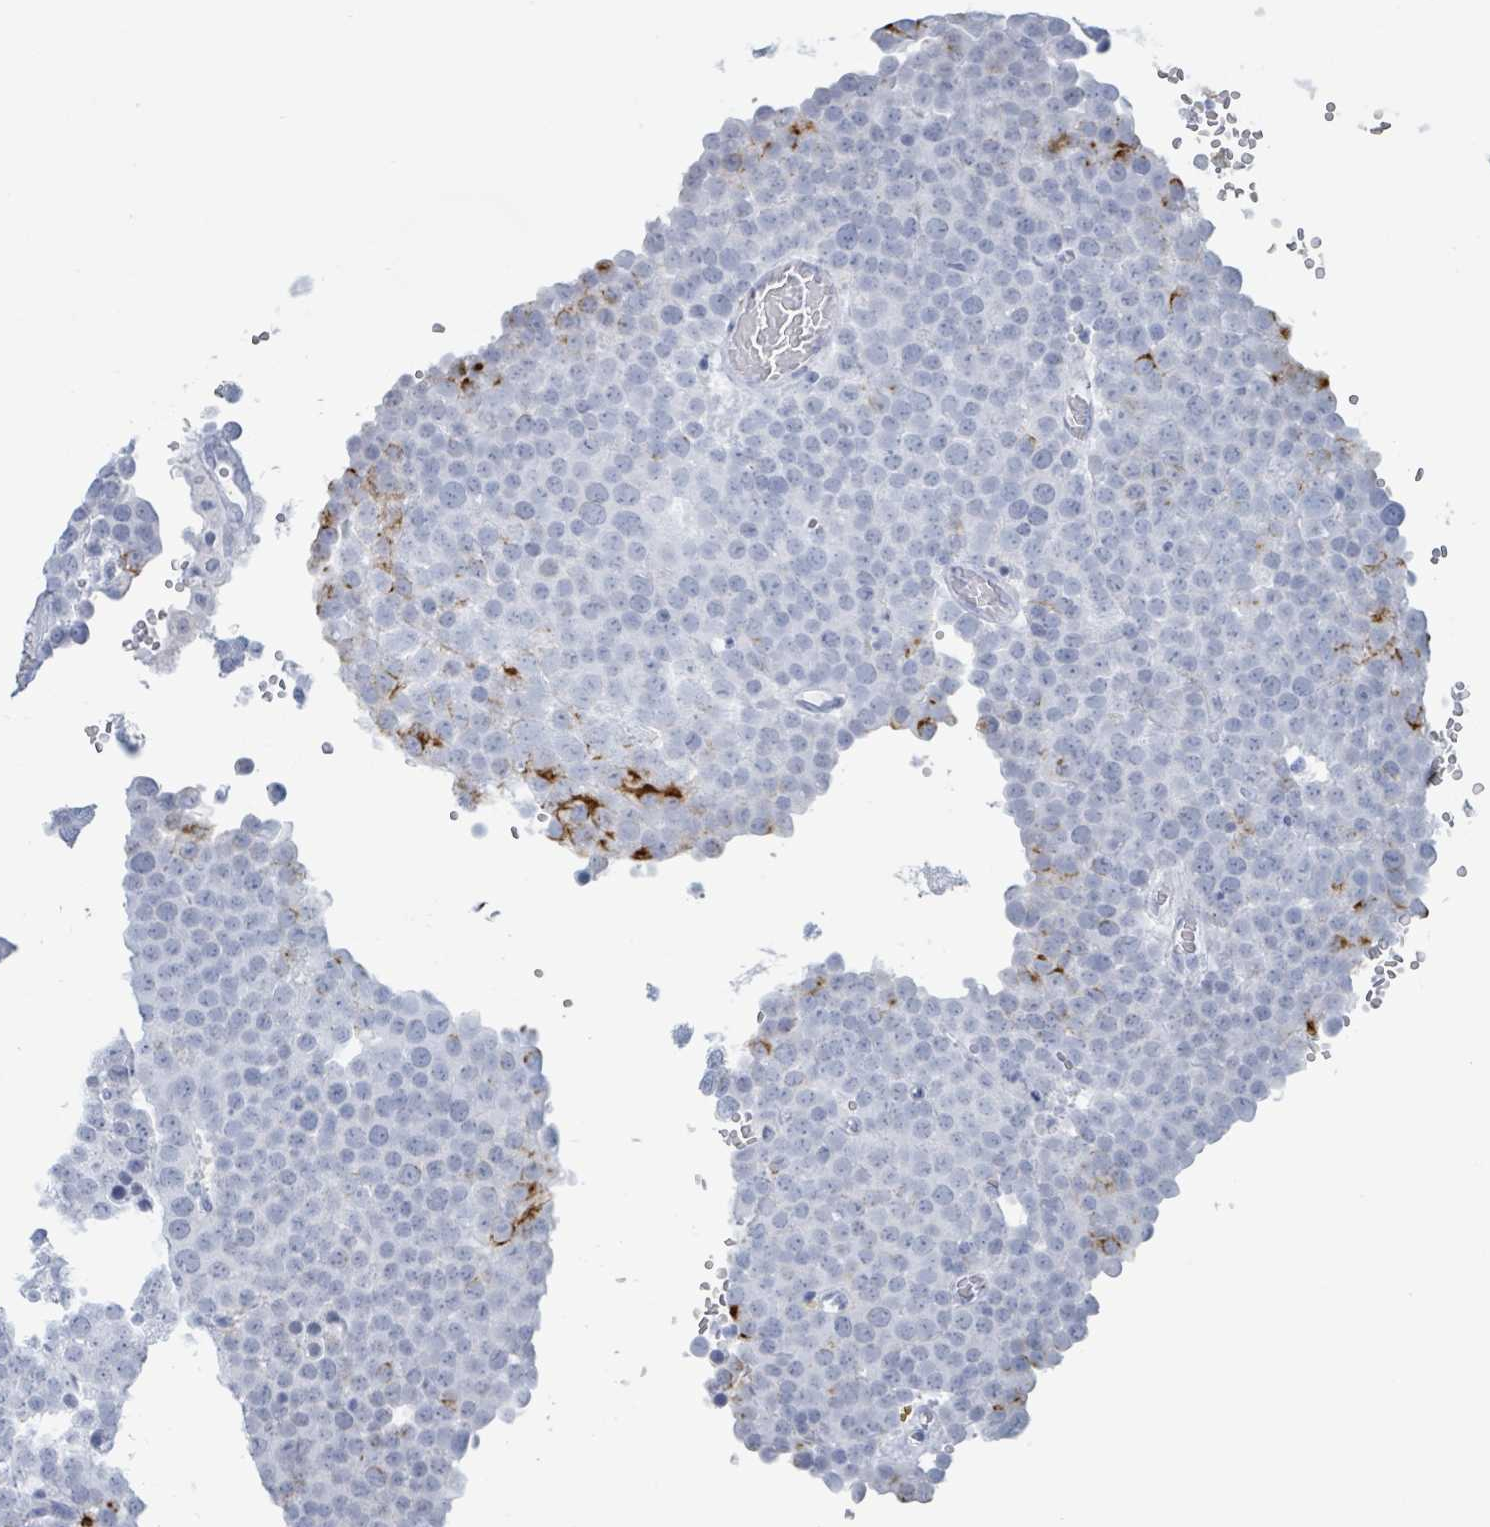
{"staining": {"intensity": "negative", "quantity": "none", "location": "none"}, "tissue": "testis cancer", "cell_type": "Tumor cells", "image_type": "cancer", "snomed": [{"axis": "morphology", "description": "Normal tissue, NOS"}, {"axis": "morphology", "description": "Seminoma, NOS"}, {"axis": "topography", "description": "Testis"}], "caption": "IHC image of neoplastic tissue: human testis seminoma stained with DAB exhibits no significant protein expression in tumor cells.", "gene": "KRT8", "patient": {"sex": "male", "age": 71}}